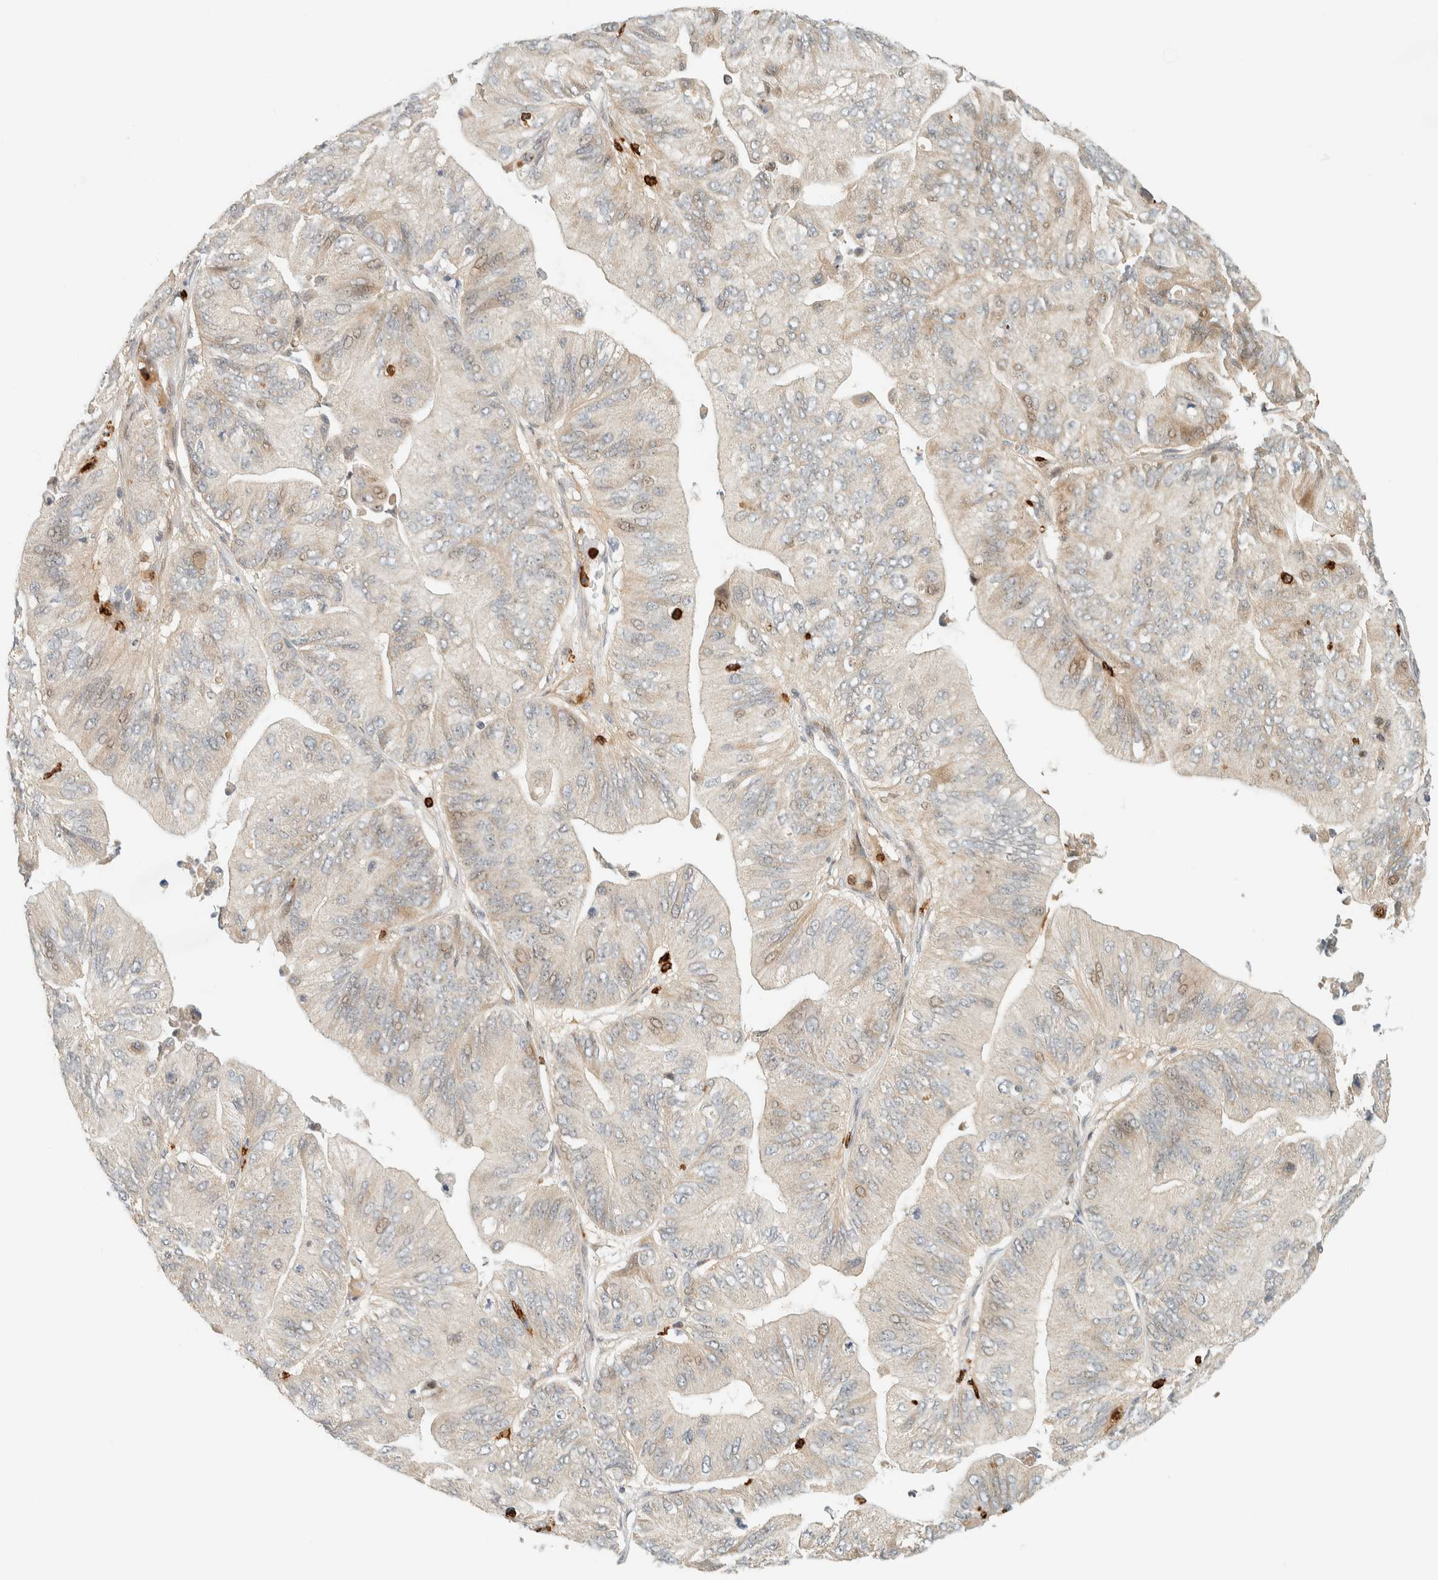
{"staining": {"intensity": "moderate", "quantity": "<25%", "location": "cytoplasmic/membranous,nuclear"}, "tissue": "ovarian cancer", "cell_type": "Tumor cells", "image_type": "cancer", "snomed": [{"axis": "morphology", "description": "Cystadenocarcinoma, mucinous, NOS"}, {"axis": "topography", "description": "Ovary"}], "caption": "Approximately <25% of tumor cells in ovarian cancer demonstrate moderate cytoplasmic/membranous and nuclear protein expression as visualized by brown immunohistochemical staining.", "gene": "CCDC171", "patient": {"sex": "female", "age": 61}}